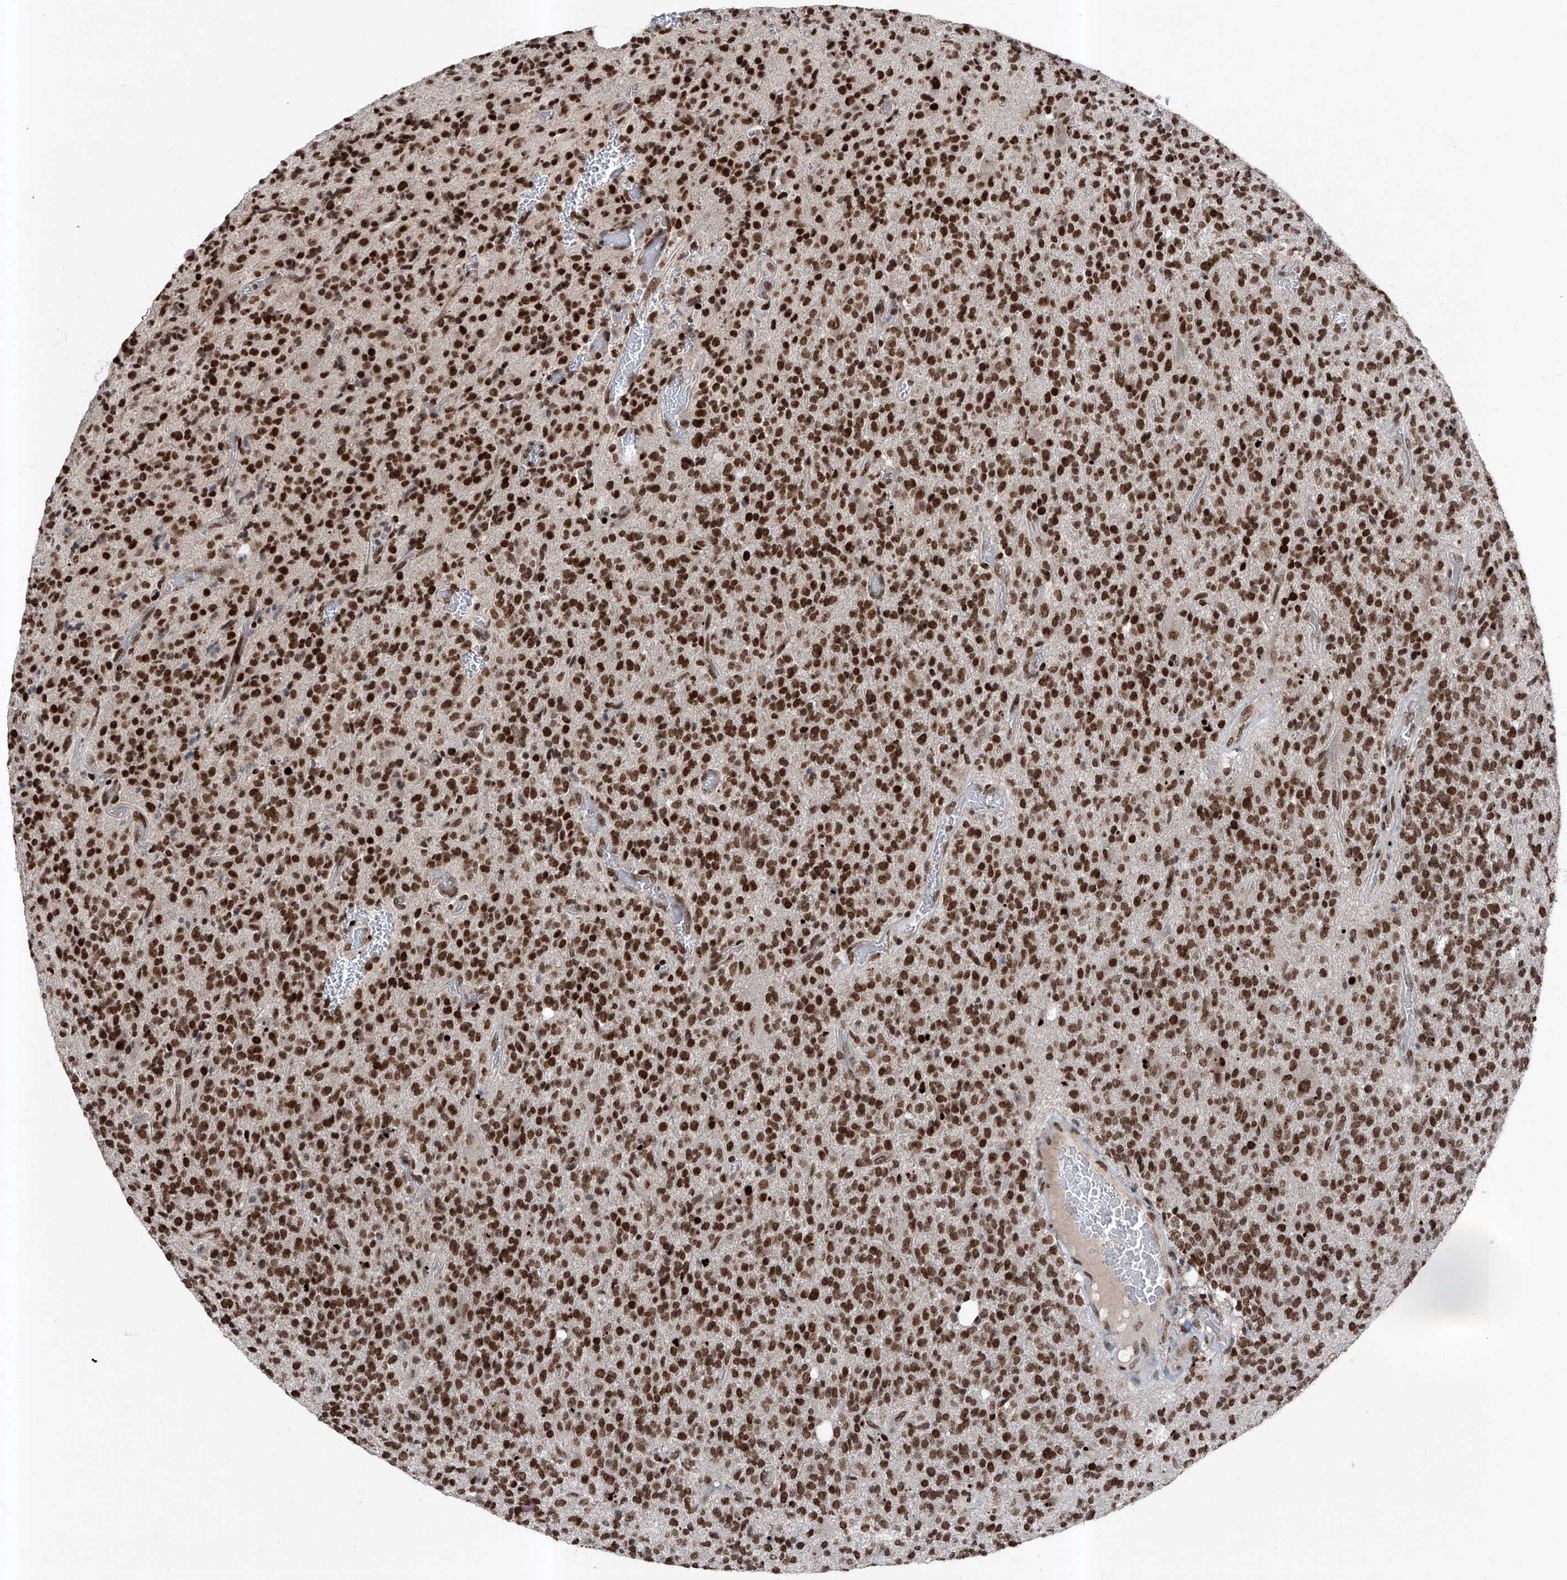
{"staining": {"intensity": "strong", "quantity": ">75%", "location": "nuclear"}, "tissue": "glioma", "cell_type": "Tumor cells", "image_type": "cancer", "snomed": [{"axis": "morphology", "description": "Glioma, malignant, High grade"}, {"axis": "topography", "description": "Brain"}], "caption": "High-grade glioma (malignant) stained with DAB immunohistochemistry (IHC) demonstrates high levels of strong nuclear positivity in approximately >75% of tumor cells. Using DAB (3,3'-diaminobenzidine) (brown) and hematoxylin (blue) stains, captured at high magnification using brightfield microscopy.", "gene": "BMI1", "patient": {"sex": "male", "age": 34}}